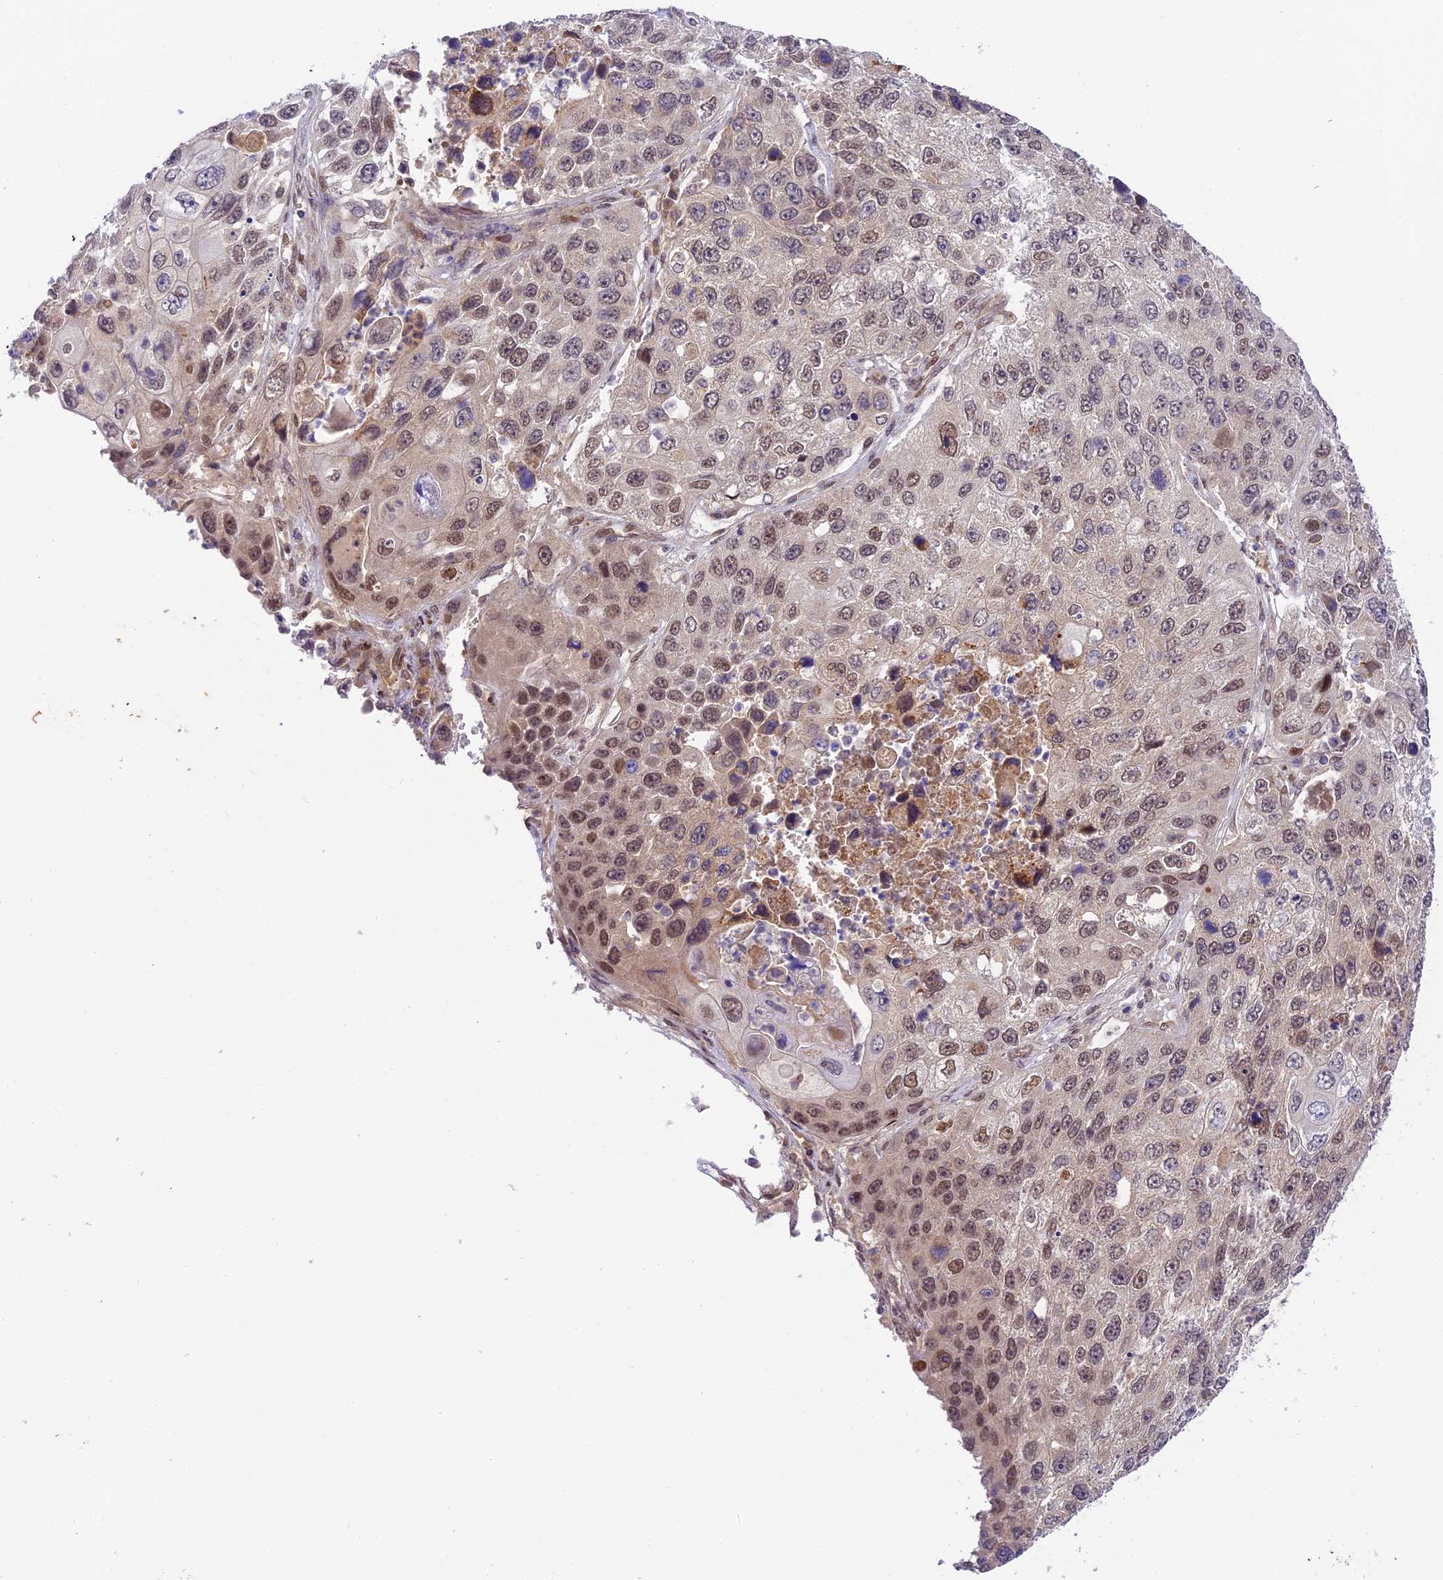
{"staining": {"intensity": "moderate", "quantity": ">75%", "location": "nuclear"}, "tissue": "lung cancer", "cell_type": "Tumor cells", "image_type": "cancer", "snomed": [{"axis": "morphology", "description": "Squamous cell carcinoma, NOS"}, {"axis": "topography", "description": "Lung"}], "caption": "This photomicrograph demonstrates IHC staining of human lung cancer (squamous cell carcinoma), with medium moderate nuclear staining in about >75% of tumor cells.", "gene": "NEK8", "patient": {"sex": "male", "age": 61}}